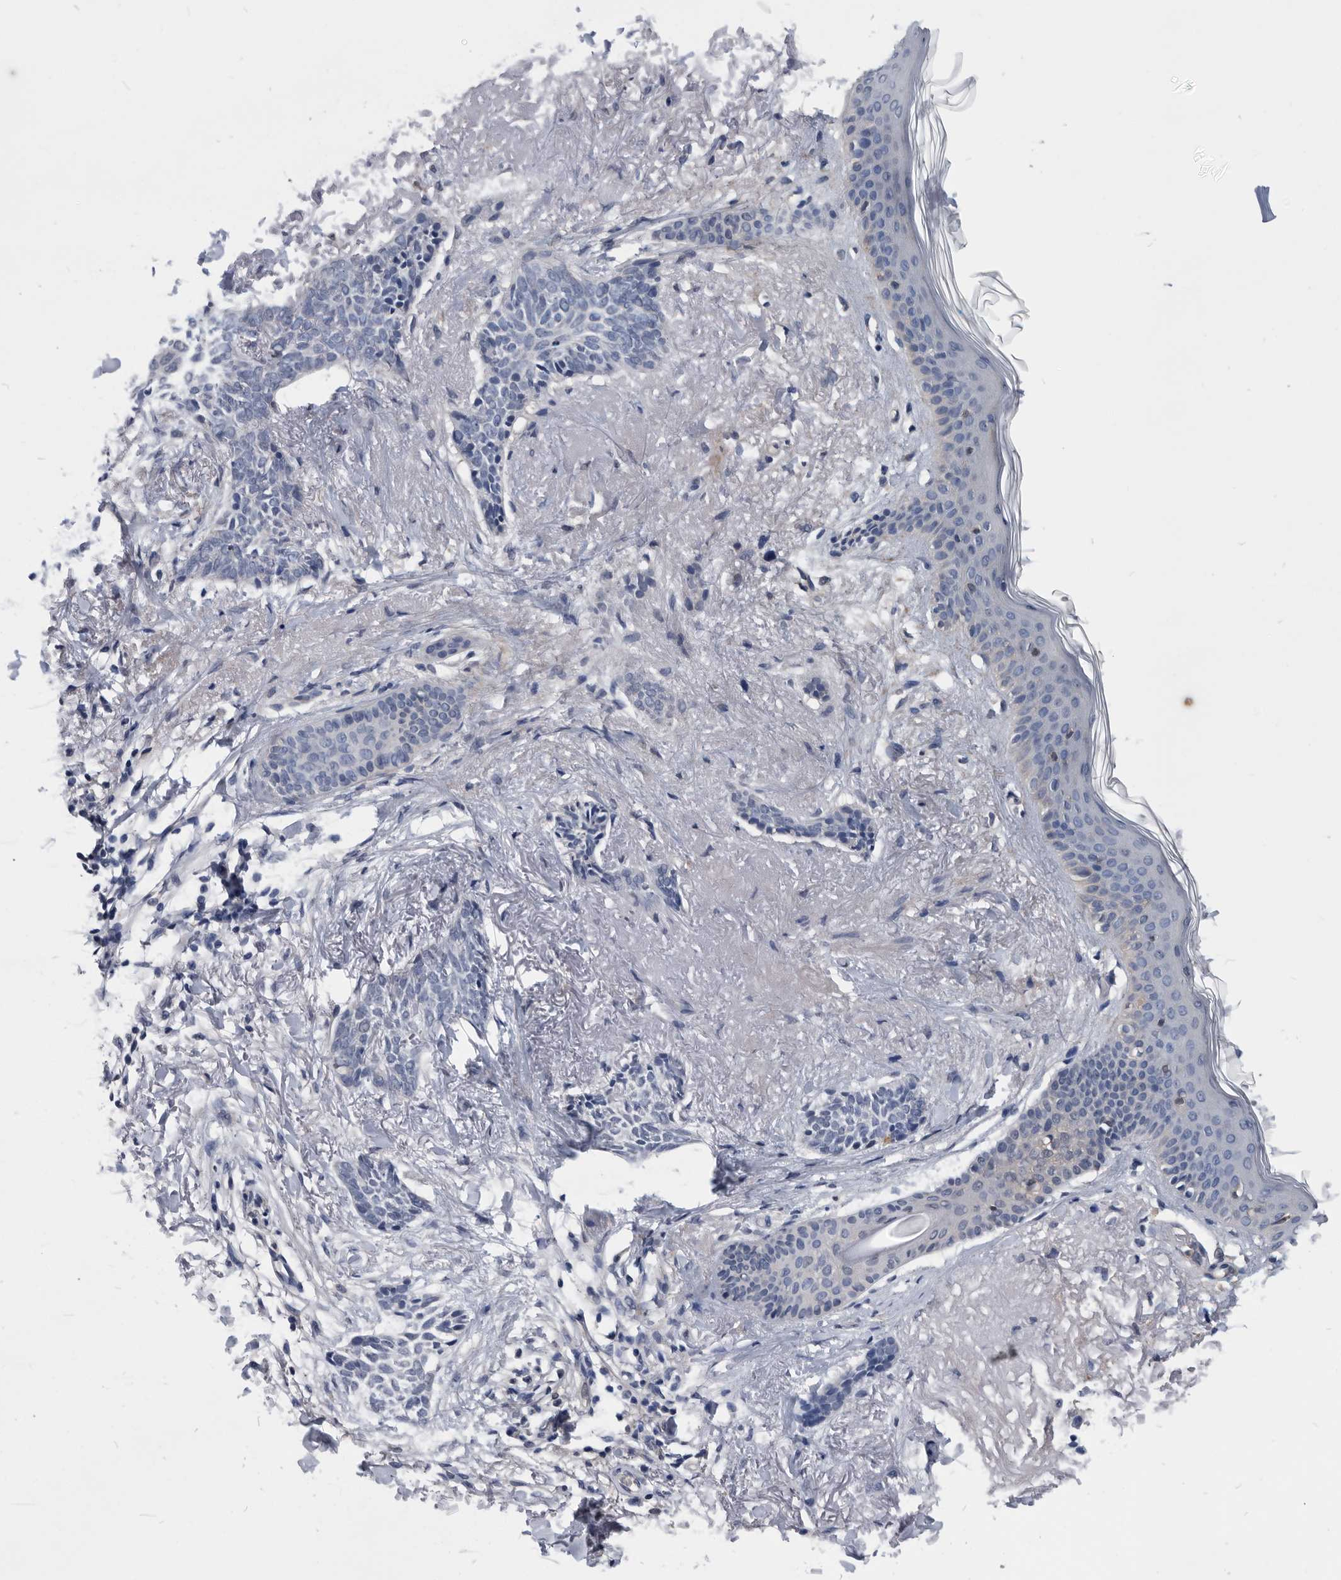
{"staining": {"intensity": "negative", "quantity": "none", "location": "none"}, "tissue": "skin cancer", "cell_type": "Tumor cells", "image_type": "cancer", "snomed": [{"axis": "morphology", "description": "Basal cell carcinoma"}, {"axis": "topography", "description": "Skin"}], "caption": "This histopathology image is of skin cancer (basal cell carcinoma) stained with immunohistochemistry to label a protein in brown with the nuclei are counter-stained blue. There is no staining in tumor cells. (Immunohistochemistry (ihc), brightfield microscopy, high magnification).", "gene": "PDXK", "patient": {"sex": "female", "age": 84}}